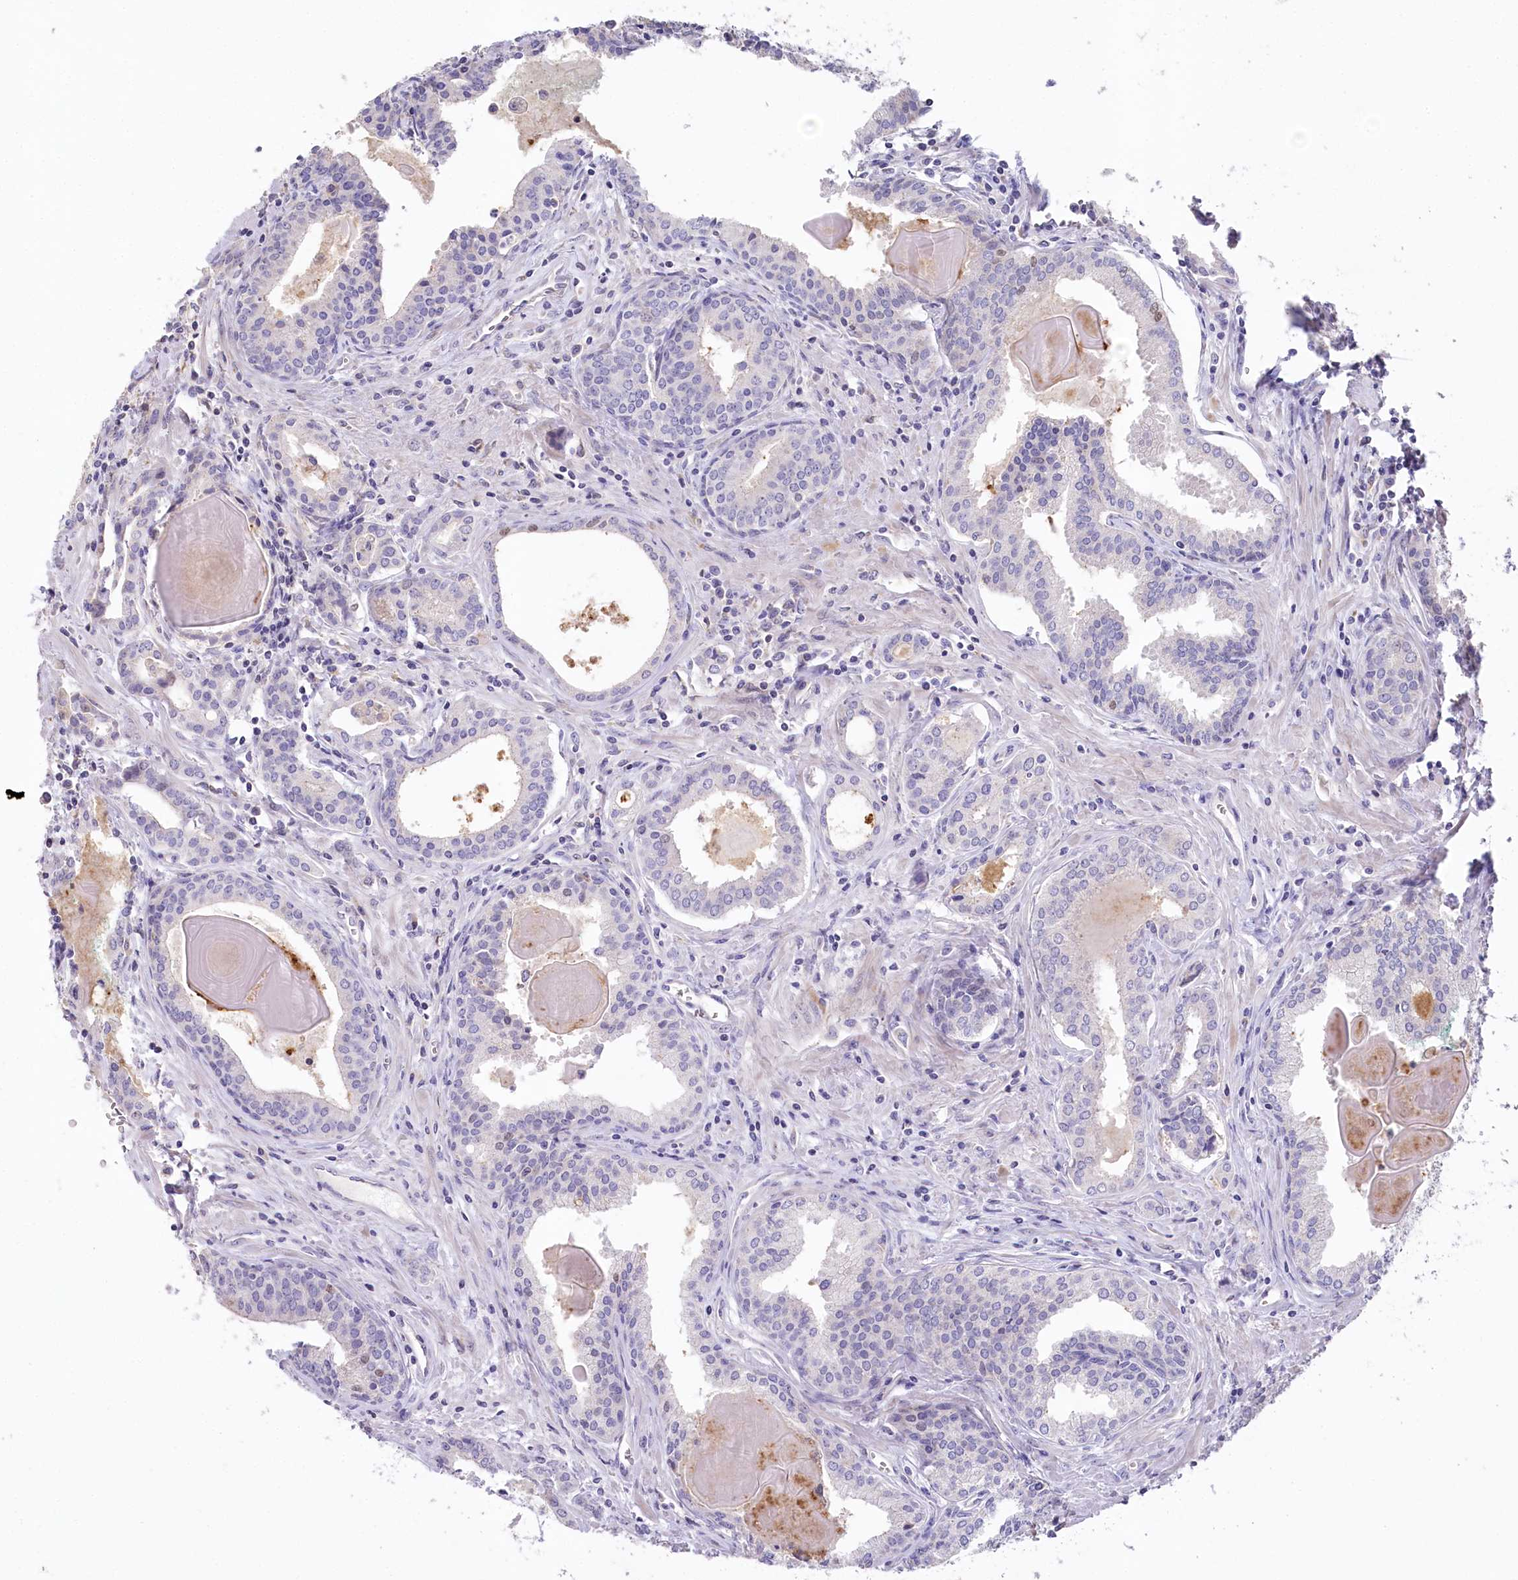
{"staining": {"intensity": "negative", "quantity": "none", "location": "none"}, "tissue": "prostate cancer", "cell_type": "Tumor cells", "image_type": "cancer", "snomed": [{"axis": "morphology", "description": "Adenocarcinoma, High grade"}, {"axis": "topography", "description": "Prostate"}], "caption": "Tumor cells are negative for brown protein staining in prostate cancer (high-grade adenocarcinoma). The staining was performed using DAB to visualize the protein expression in brown, while the nuclei were stained in blue with hematoxylin (Magnification: 20x).", "gene": "SLC6A11", "patient": {"sex": "male", "age": 68}}